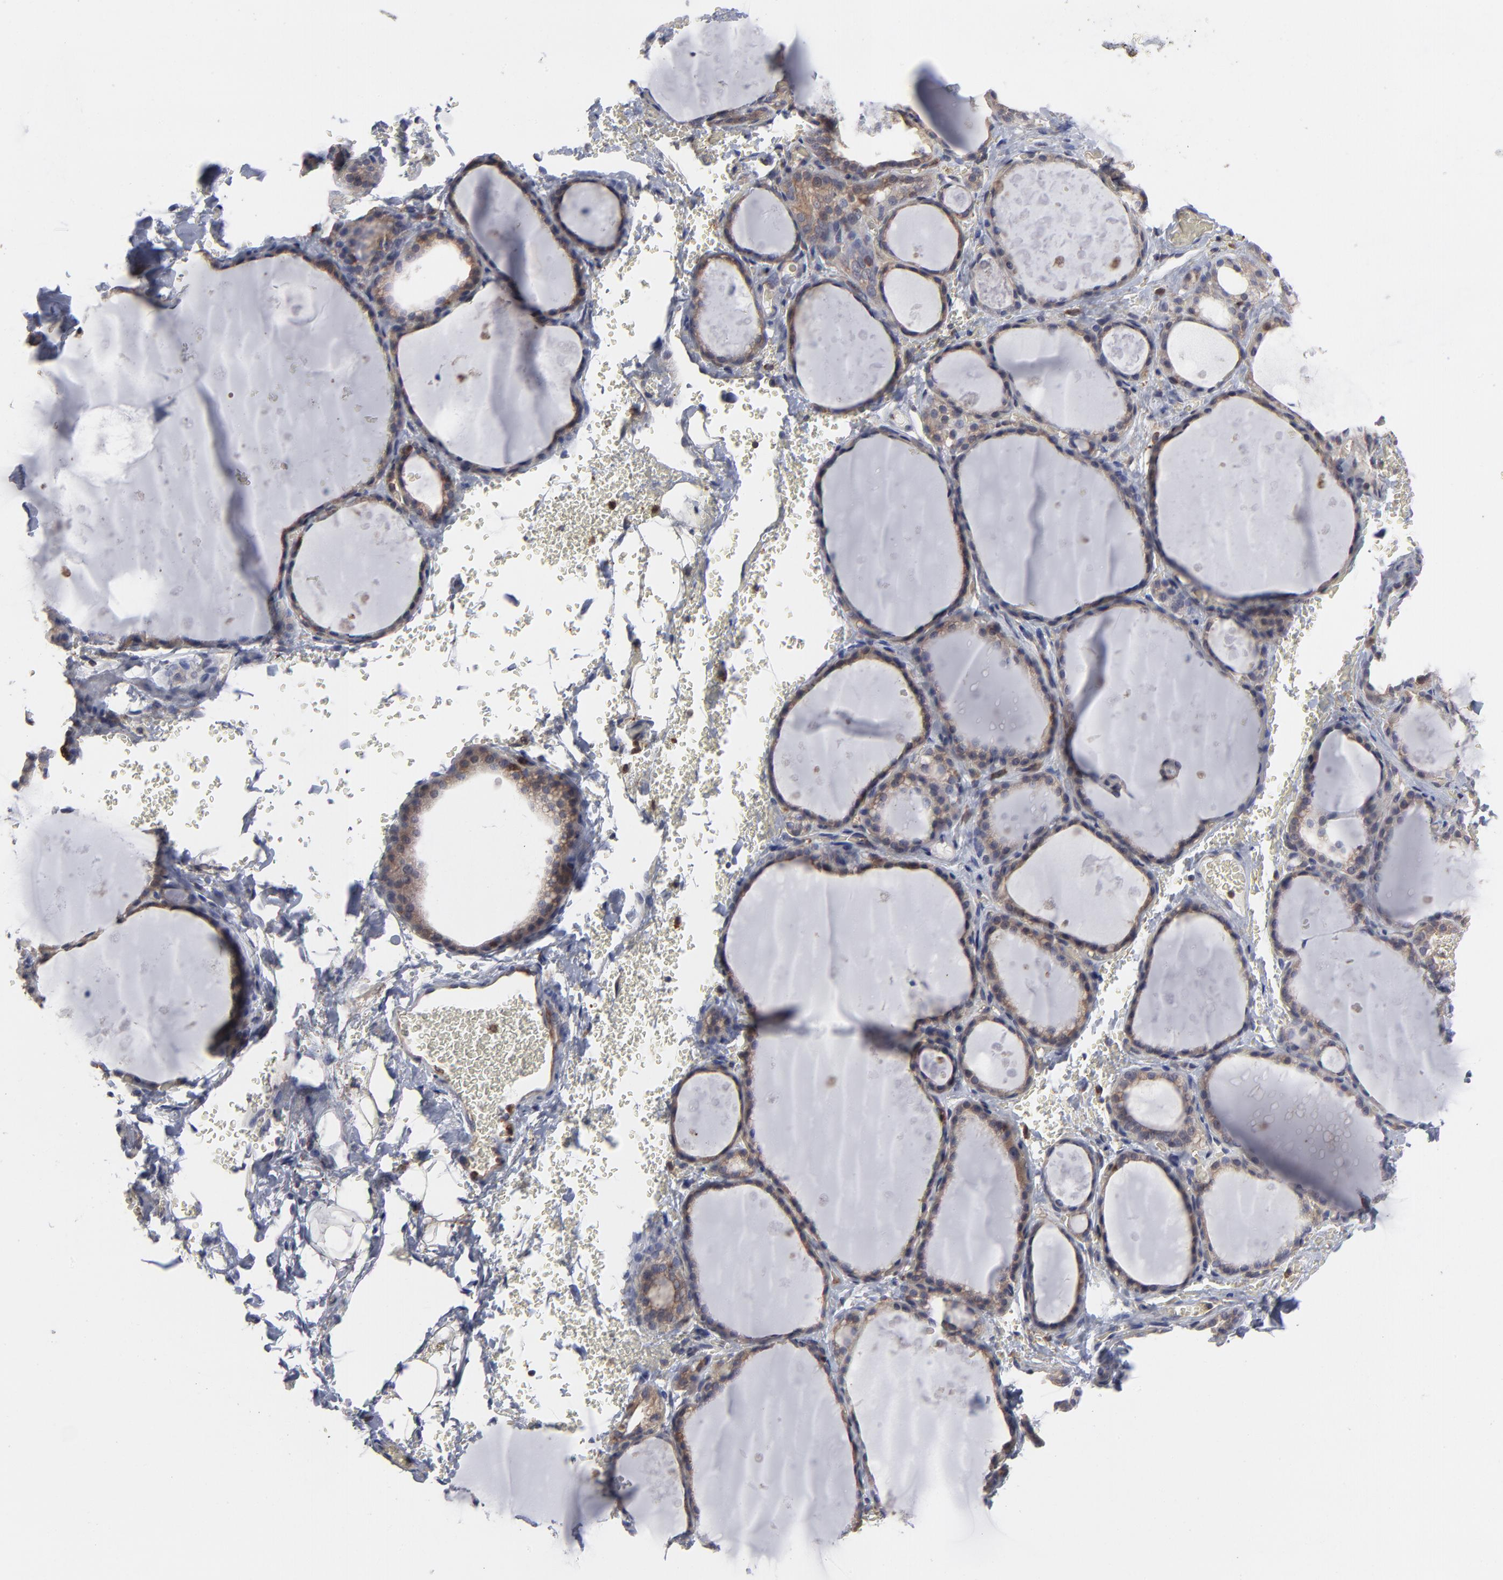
{"staining": {"intensity": "weak", "quantity": ">75%", "location": "cytoplasmic/membranous"}, "tissue": "thyroid gland", "cell_type": "Glandular cells", "image_type": "normal", "snomed": [{"axis": "morphology", "description": "Normal tissue, NOS"}, {"axis": "topography", "description": "Thyroid gland"}], "caption": "Immunohistochemistry histopathology image of unremarkable thyroid gland: human thyroid gland stained using IHC reveals low levels of weak protein expression localized specifically in the cytoplasmic/membranous of glandular cells, appearing as a cytoplasmic/membranous brown color.", "gene": "MAP2K1", "patient": {"sex": "male", "age": 61}}